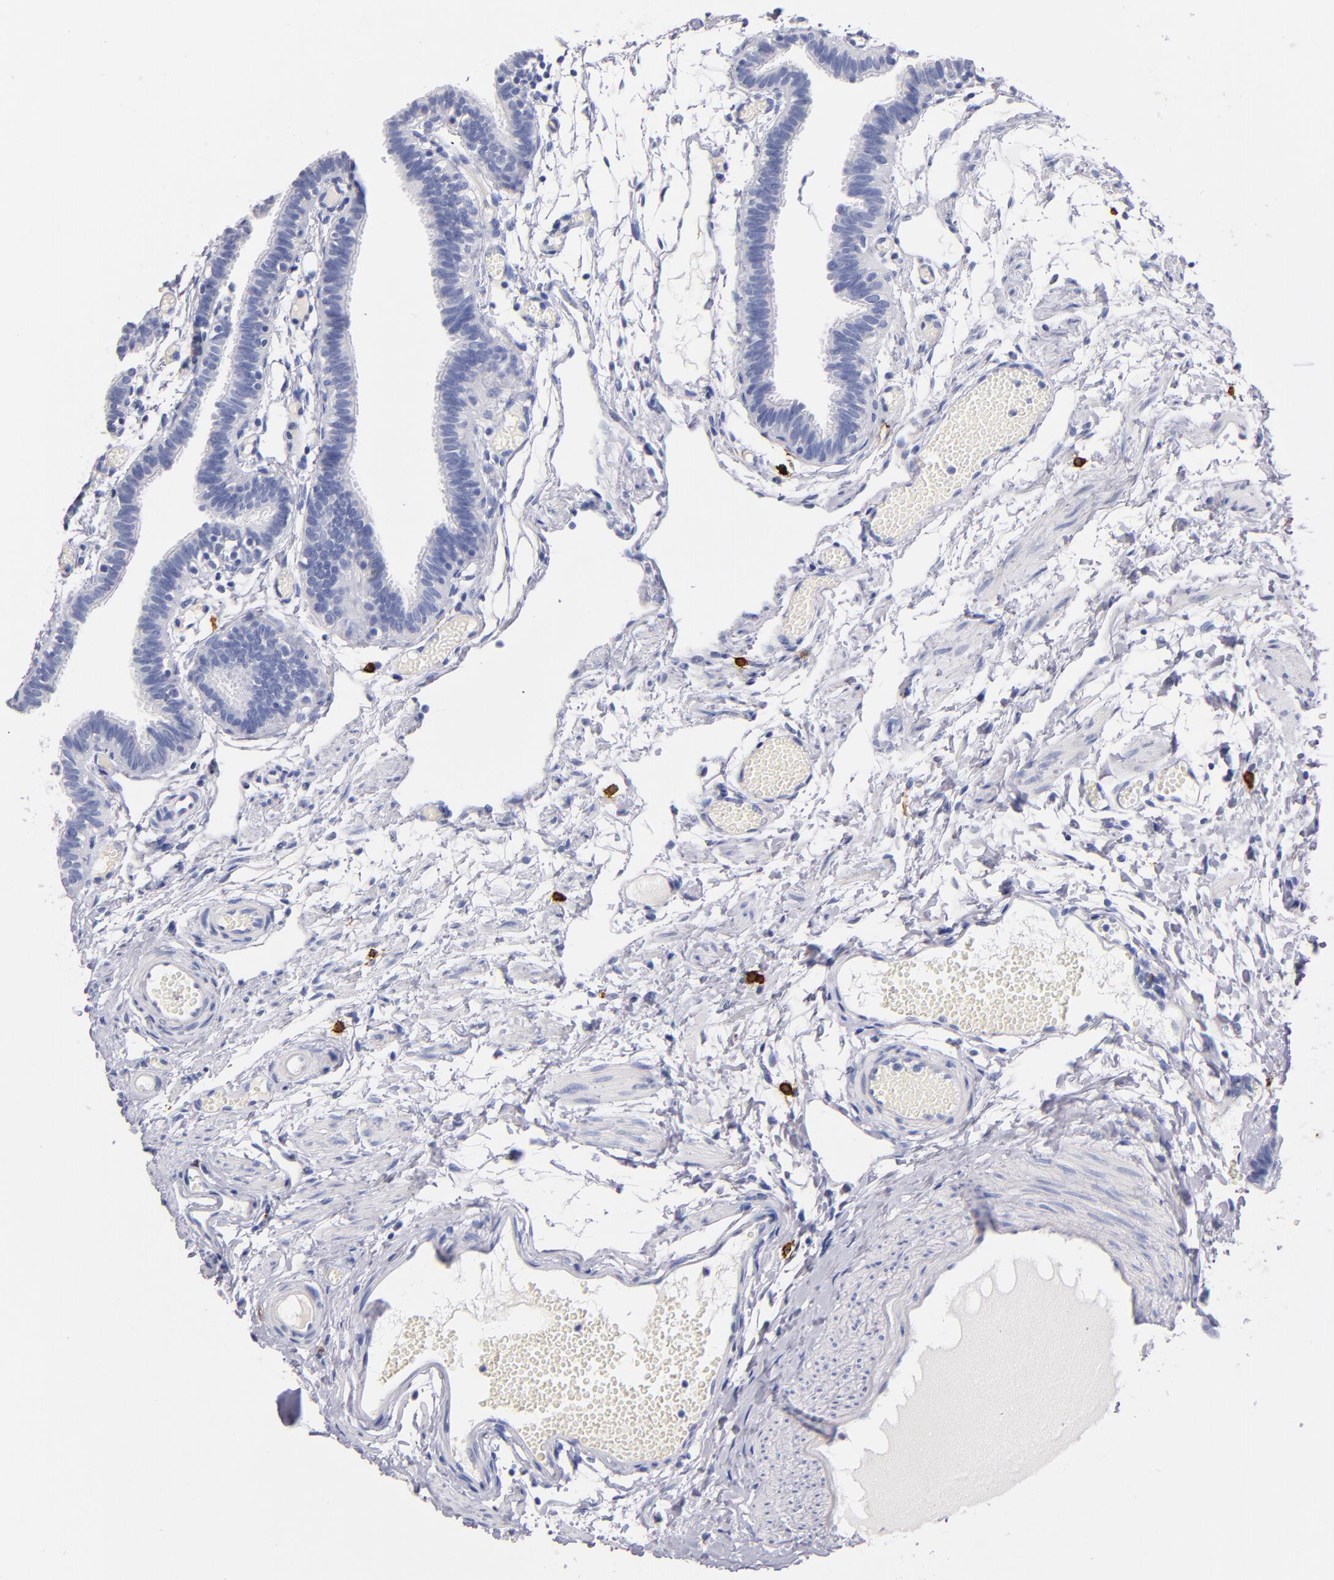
{"staining": {"intensity": "negative", "quantity": "none", "location": "none"}, "tissue": "fallopian tube", "cell_type": "Glandular cells", "image_type": "normal", "snomed": [{"axis": "morphology", "description": "Normal tissue, NOS"}, {"axis": "topography", "description": "Fallopian tube"}], "caption": "High magnification brightfield microscopy of normal fallopian tube stained with DAB (3,3'-diaminobenzidine) (brown) and counterstained with hematoxylin (blue): glandular cells show no significant positivity.", "gene": "KIT", "patient": {"sex": "female", "age": 29}}